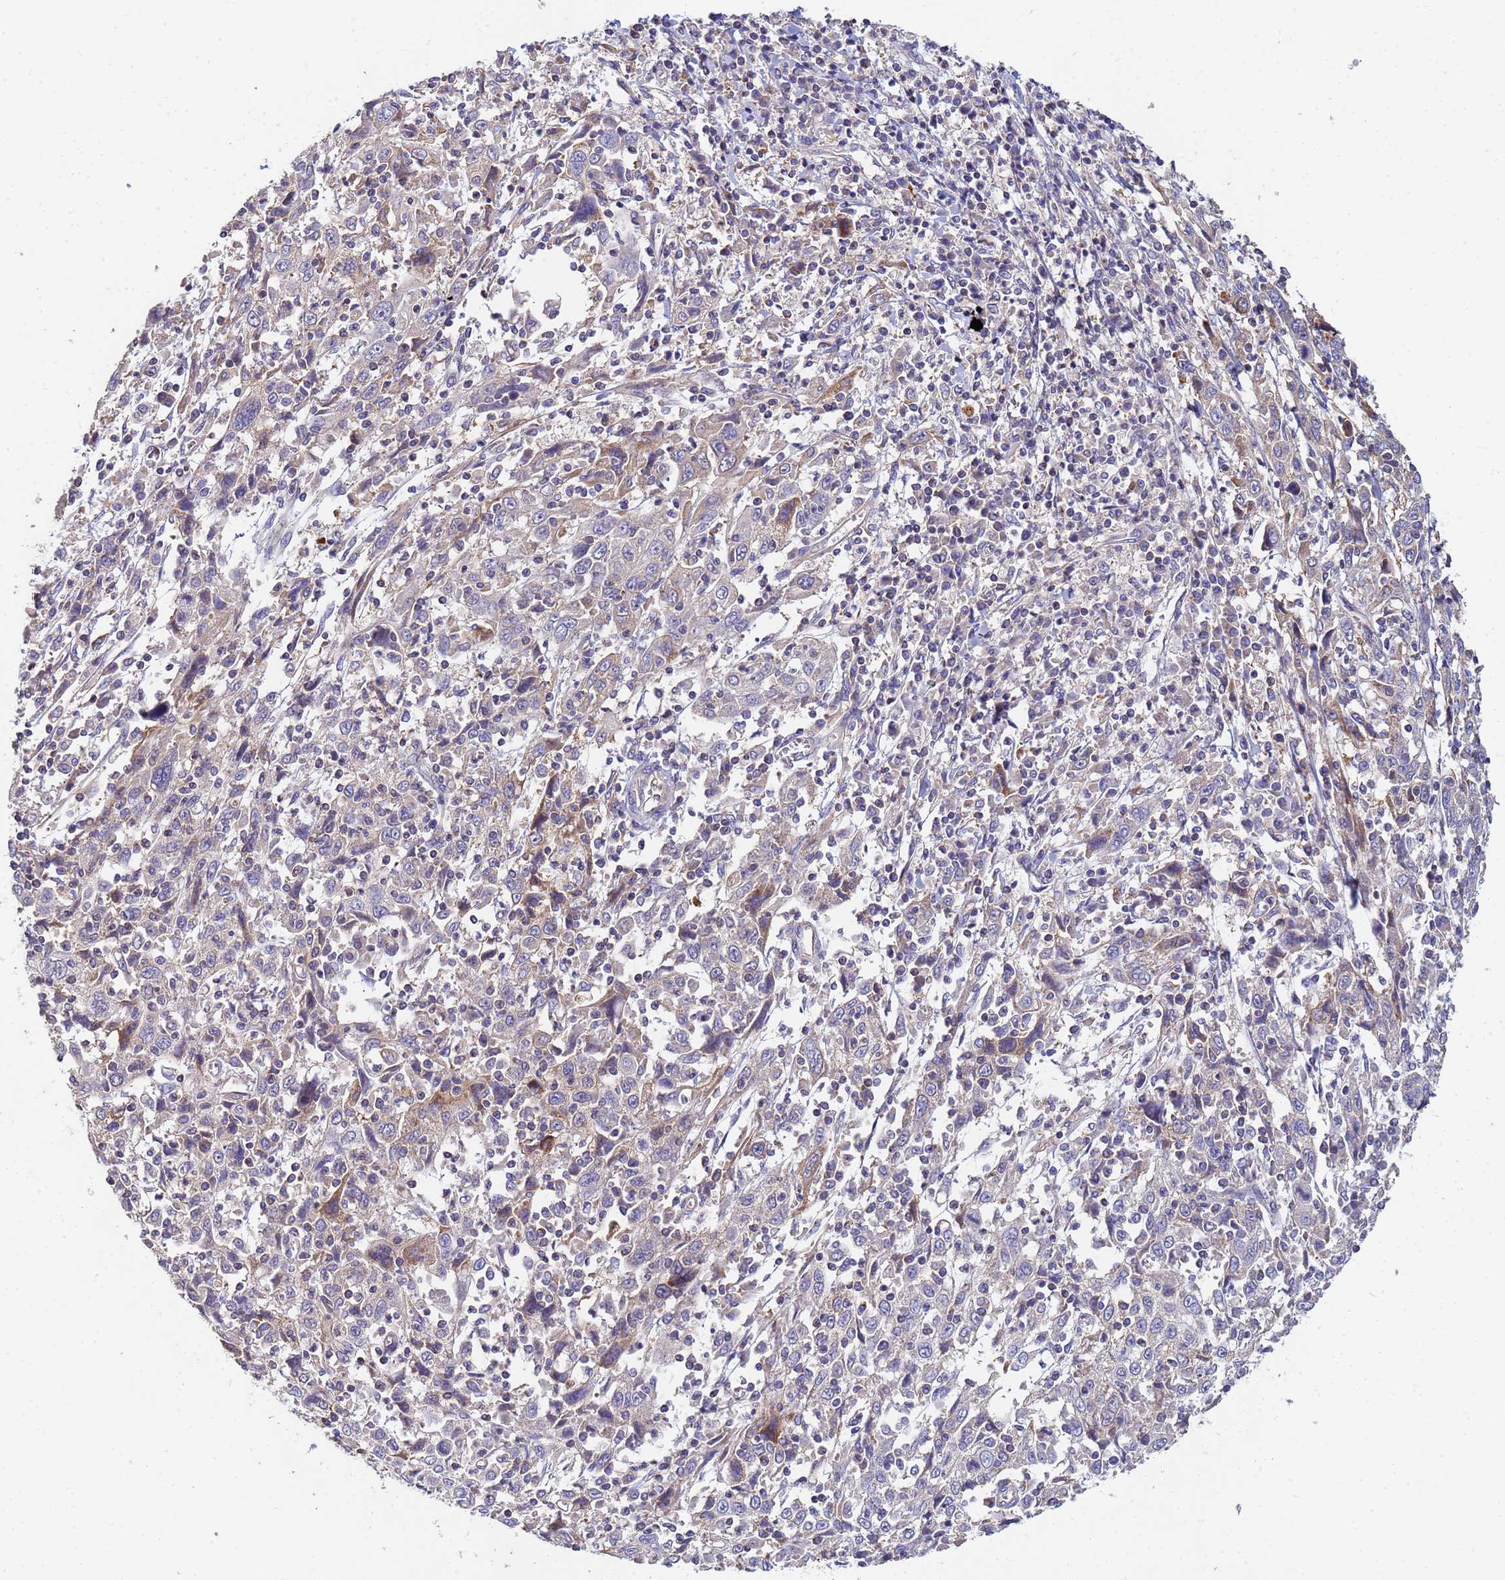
{"staining": {"intensity": "weak", "quantity": "<25%", "location": "cytoplasmic/membranous"}, "tissue": "cervical cancer", "cell_type": "Tumor cells", "image_type": "cancer", "snomed": [{"axis": "morphology", "description": "Squamous cell carcinoma, NOS"}, {"axis": "topography", "description": "Cervix"}], "caption": "This is an immunohistochemistry (IHC) image of human cervical cancer (squamous cell carcinoma). There is no expression in tumor cells.", "gene": "CDC34", "patient": {"sex": "female", "age": 46}}